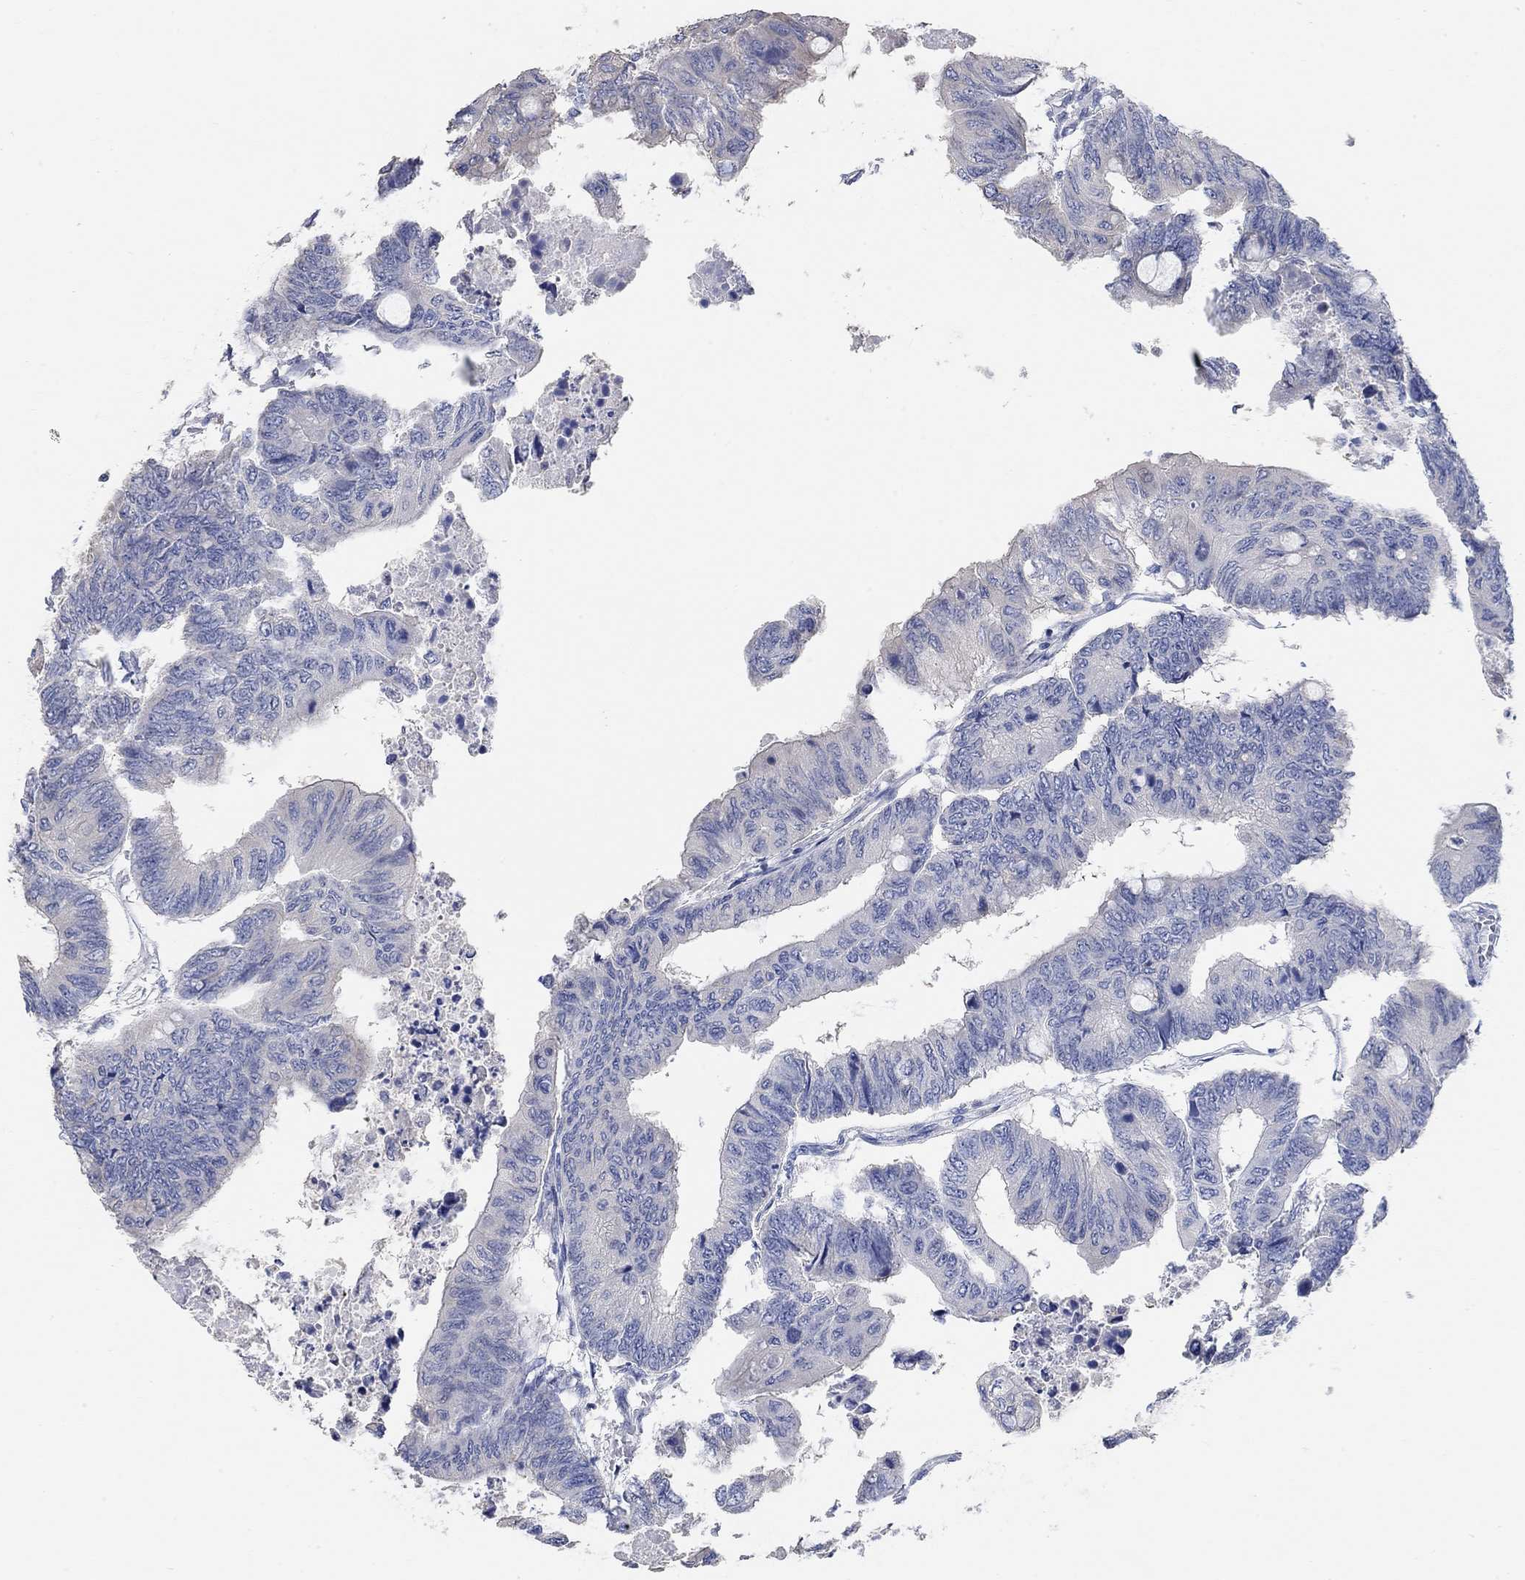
{"staining": {"intensity": "negative", "quantity": "none", "location": "none"}, "tissue": "colorectal cancer", "cell_type": "Tumor cells", "image_type": "cancer", "snomed": [{"axis": "morphology", "description": "Normal tissue, NOS"}, {"axis": "morphology", "description": "Adenocarcinoma, NOS"}, {"axis": "topography", "description": "Rectum"}, {"axis": "topography", "description": "Peripheral nerve tissue"}], "caption": "Immunohistochemistry image of colorectal cancer (adenocarcinoma) stained for a protein (brown), which demonstrates no positivity in tumor cells.", "gene": "NLRP14", "patient": {"sex": "male", "age": 92}}